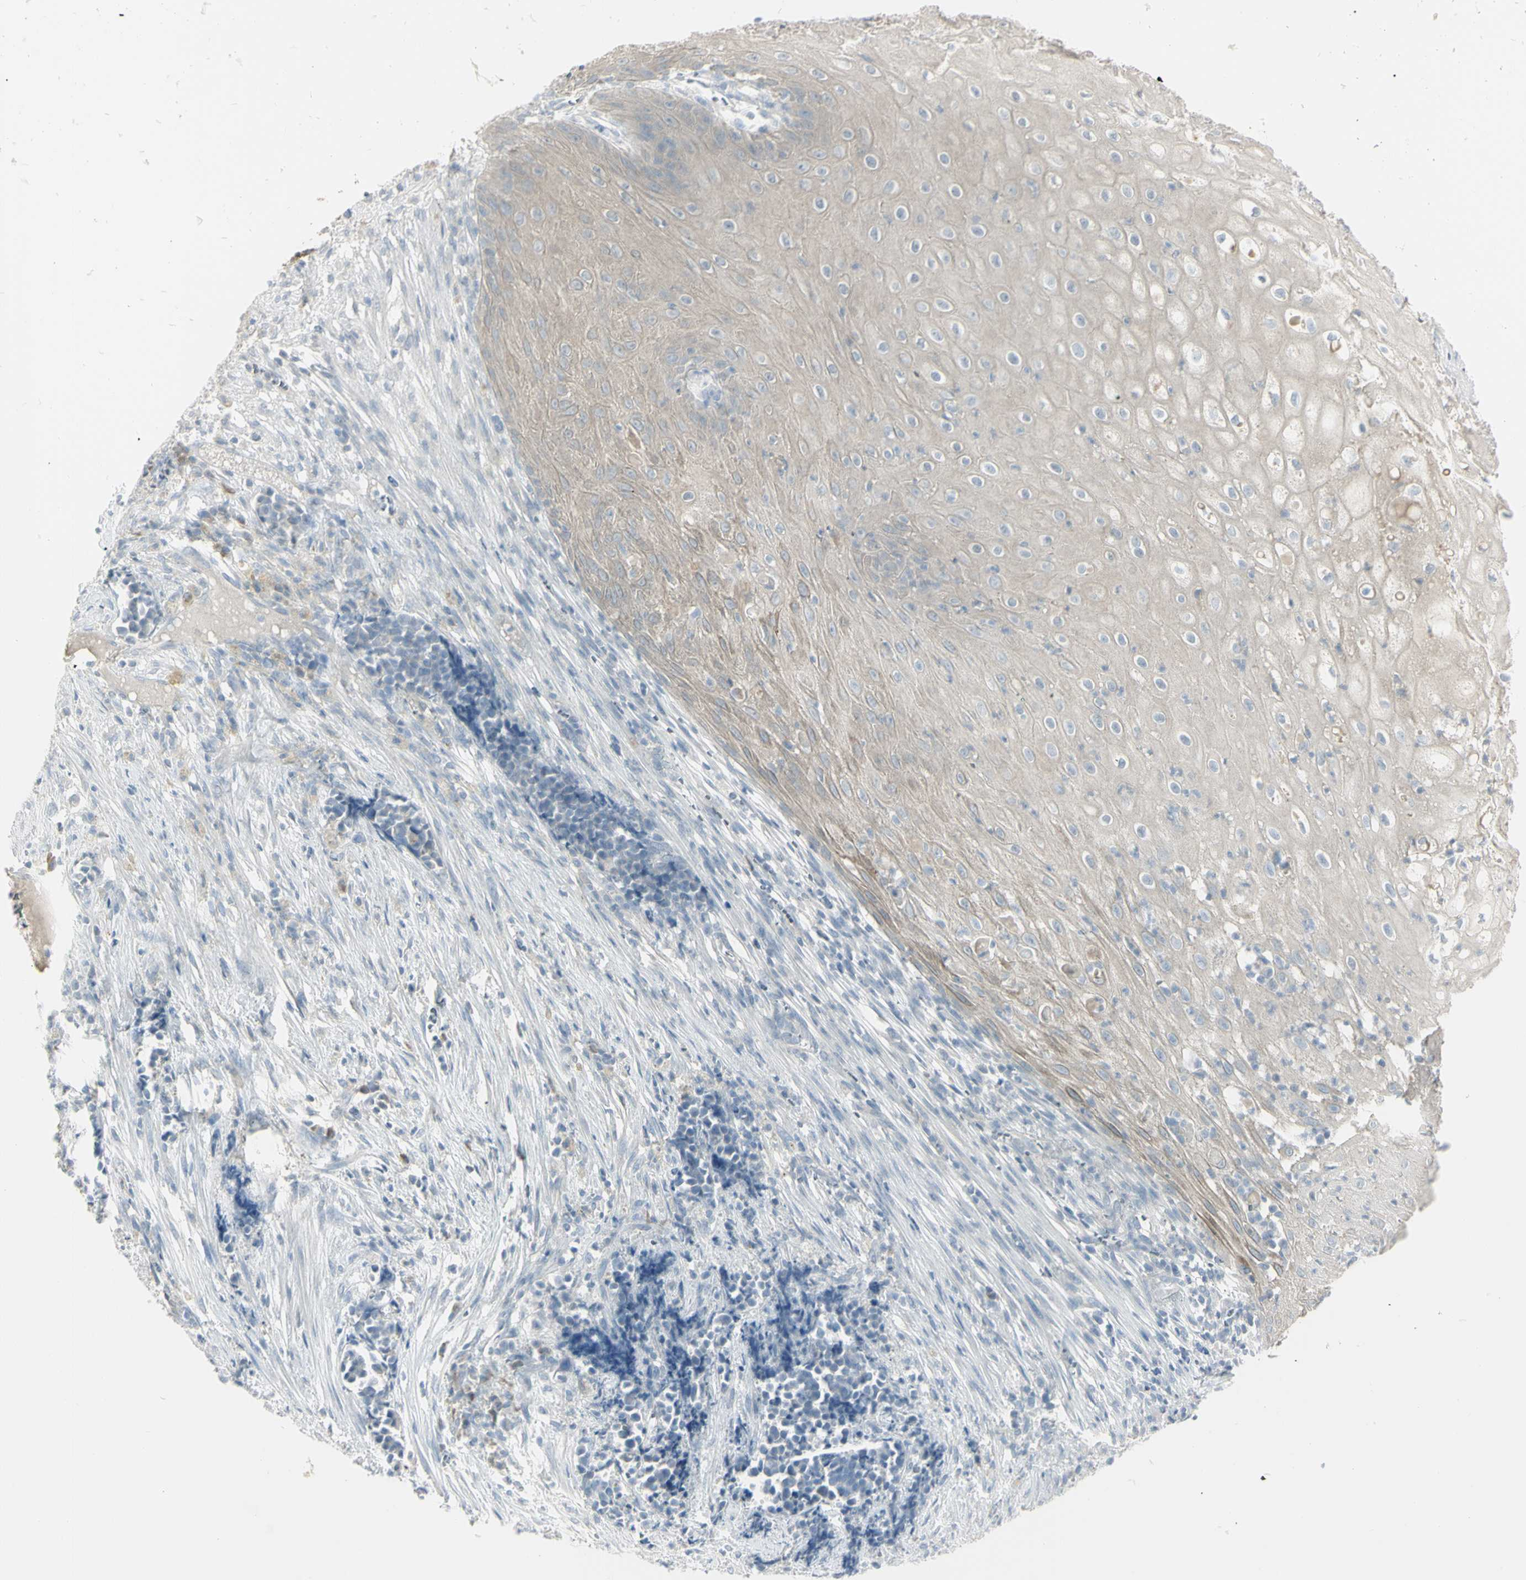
{"staining": {"intensity": "weak", "quantity": "25%-75%", "location": "cytoplasmic/membranous"}, "tissue": "cervical cancer", "cell_type": "Tumor cells", "image_type": "cancer", "snomed": [{"axis": "morphology", "description": "Normal tissue, NOS"}, {"axis": "morphology", "description": "Squamous cell carcinoma, NOS"}, {"axis": "topography", "description": "Cervix"}], "caption": "The photomicrograph exhibits staining of cervical cancer, revealing weak cytoplasmic/membranous protein expression (brown color) within tumor cells. Using DAB (3,3'-diaminobenzidine) (brown) and hematoxylin (blue) stains, captured at high magnification using brightfield microscopy.", "gene": "PIP", "patient": {"sex": "female", "age": 35}}